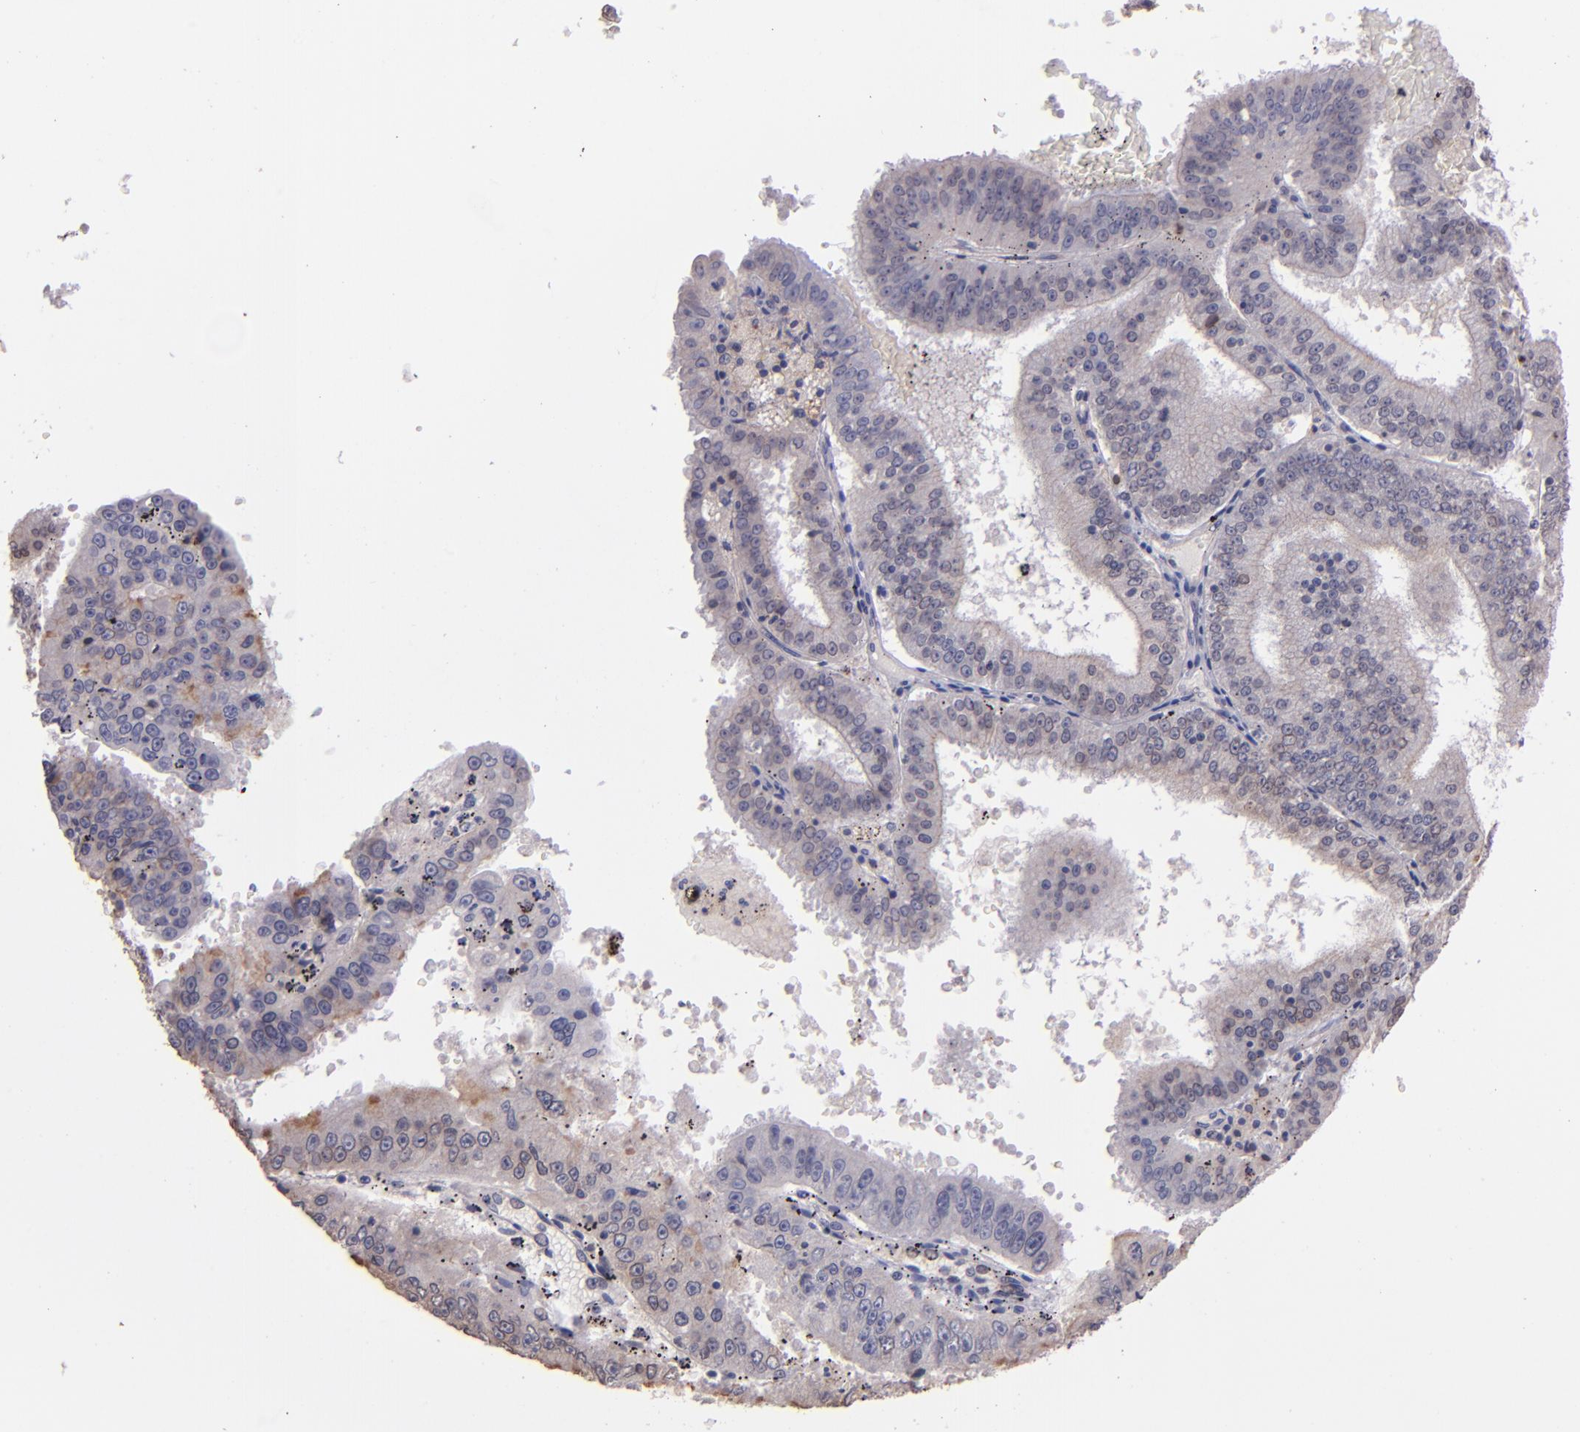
{"staining": {"intensity": "weak", "quantity": "<25%", "location": "cytoplasmic/membranous"}, "tissue": "endometrial cancer", "cell_type": "Tumor cells", "image_type": "cancer", "snomed": [{"axis": "morphology", "description": "Adenocarcinoma, NOS"}, {"axis": "topography", "description": "Endometrium"}], "caption": "IHC of human endometrial adenocarcinoma demonstrates no staining in tumor cells.", "gene": "NUP62CL", "patient": {"sex": "female", "age": 66}}